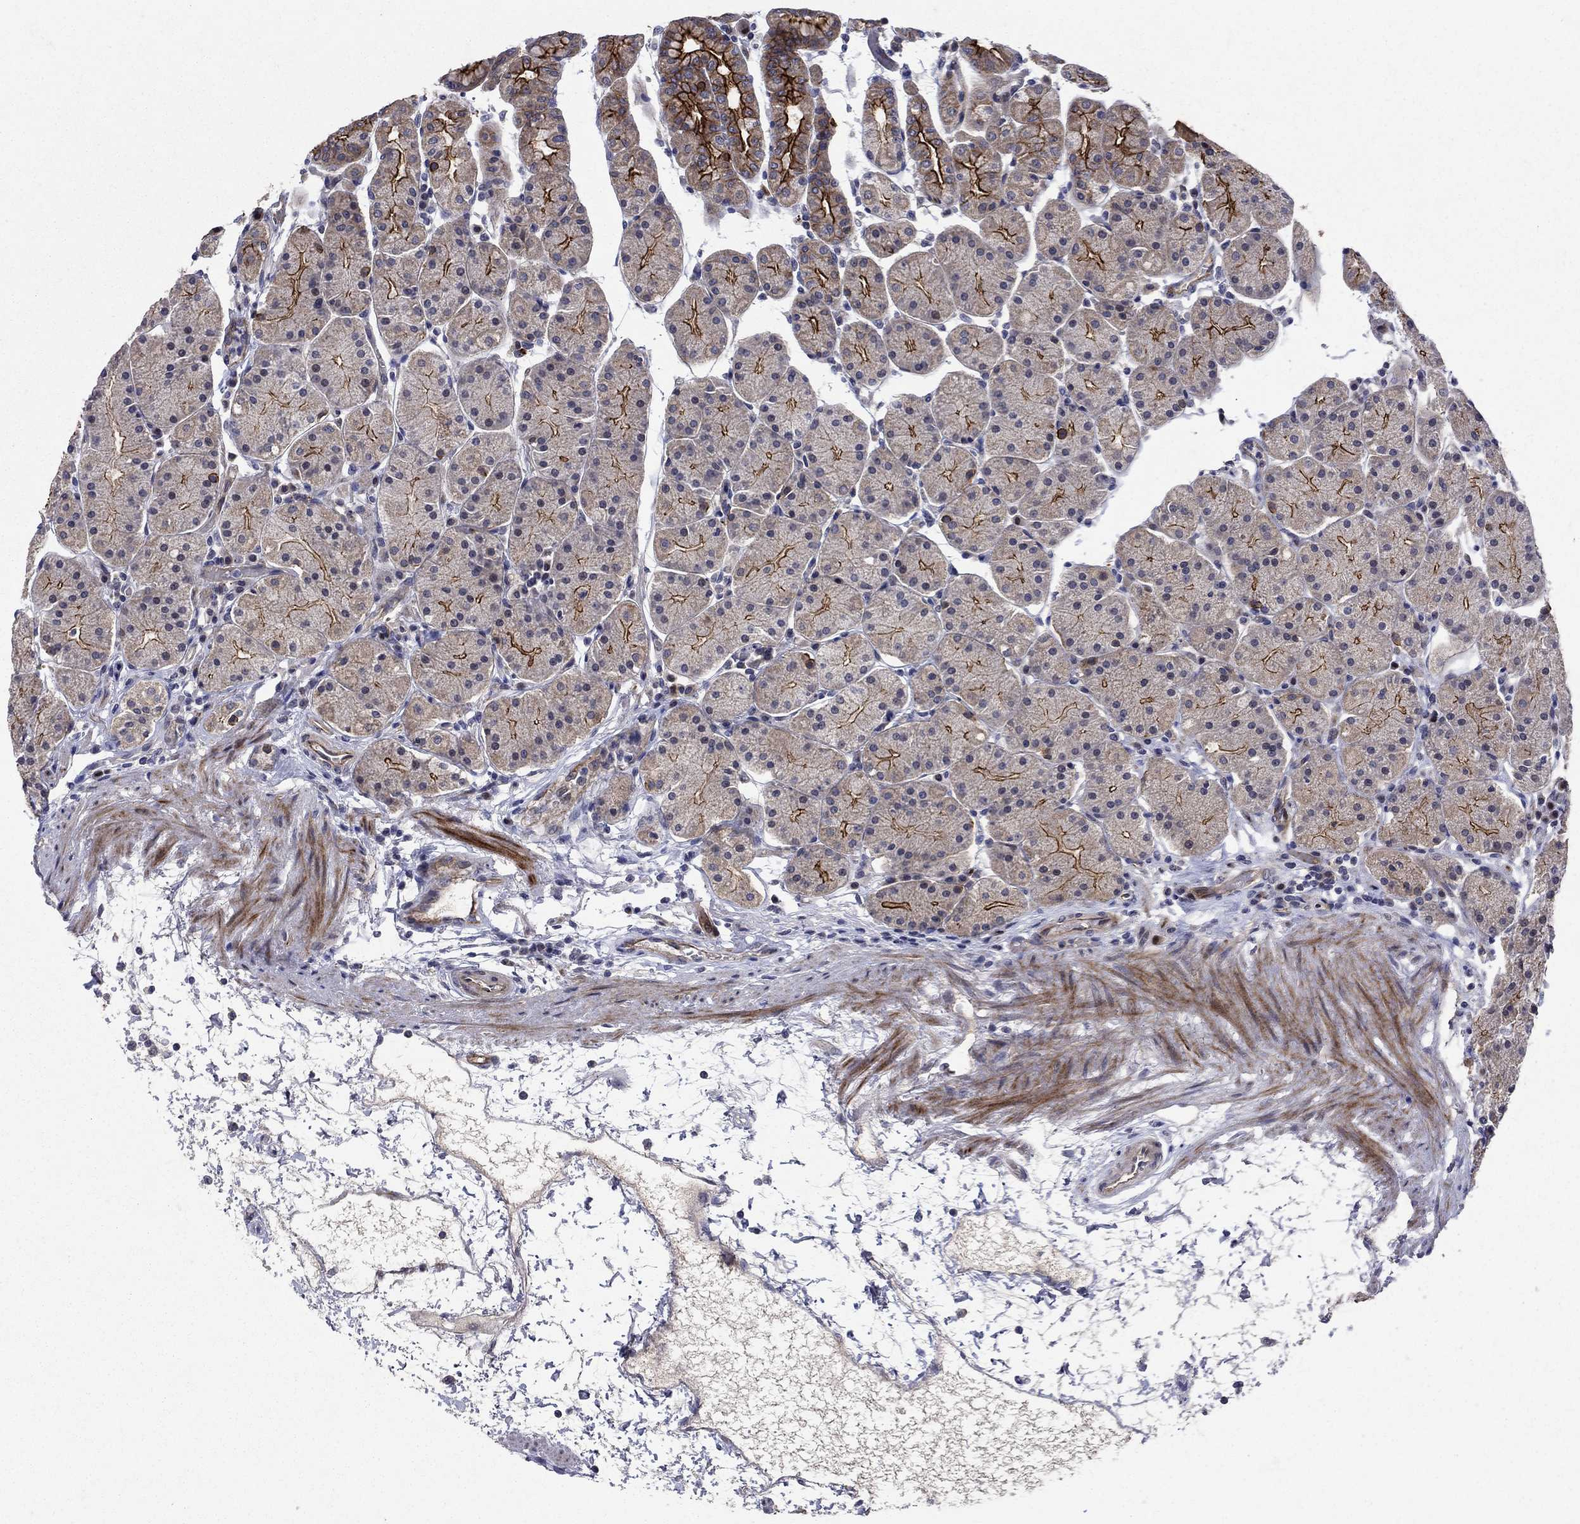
{"staining": {"intensity": "strong", "quantity": ">75%", "location": "cytoplasmic/membranous"}, "tissue": "stomach", "cell_type": "Glandular cells", "image_type": "normal", "snomed": [{"axis": "morphology", "description": "Normal tissue, NOS"}, {"axis": "topography", "description": "Stomach"}], "caption": "Protein expression analysis of benign human stomach reveals strong cytoplasmic/membranous staining in approximately >75% of glandular cells.", "gene": "SLC7A1", "patient": {"sex": "male", "age": 54}}